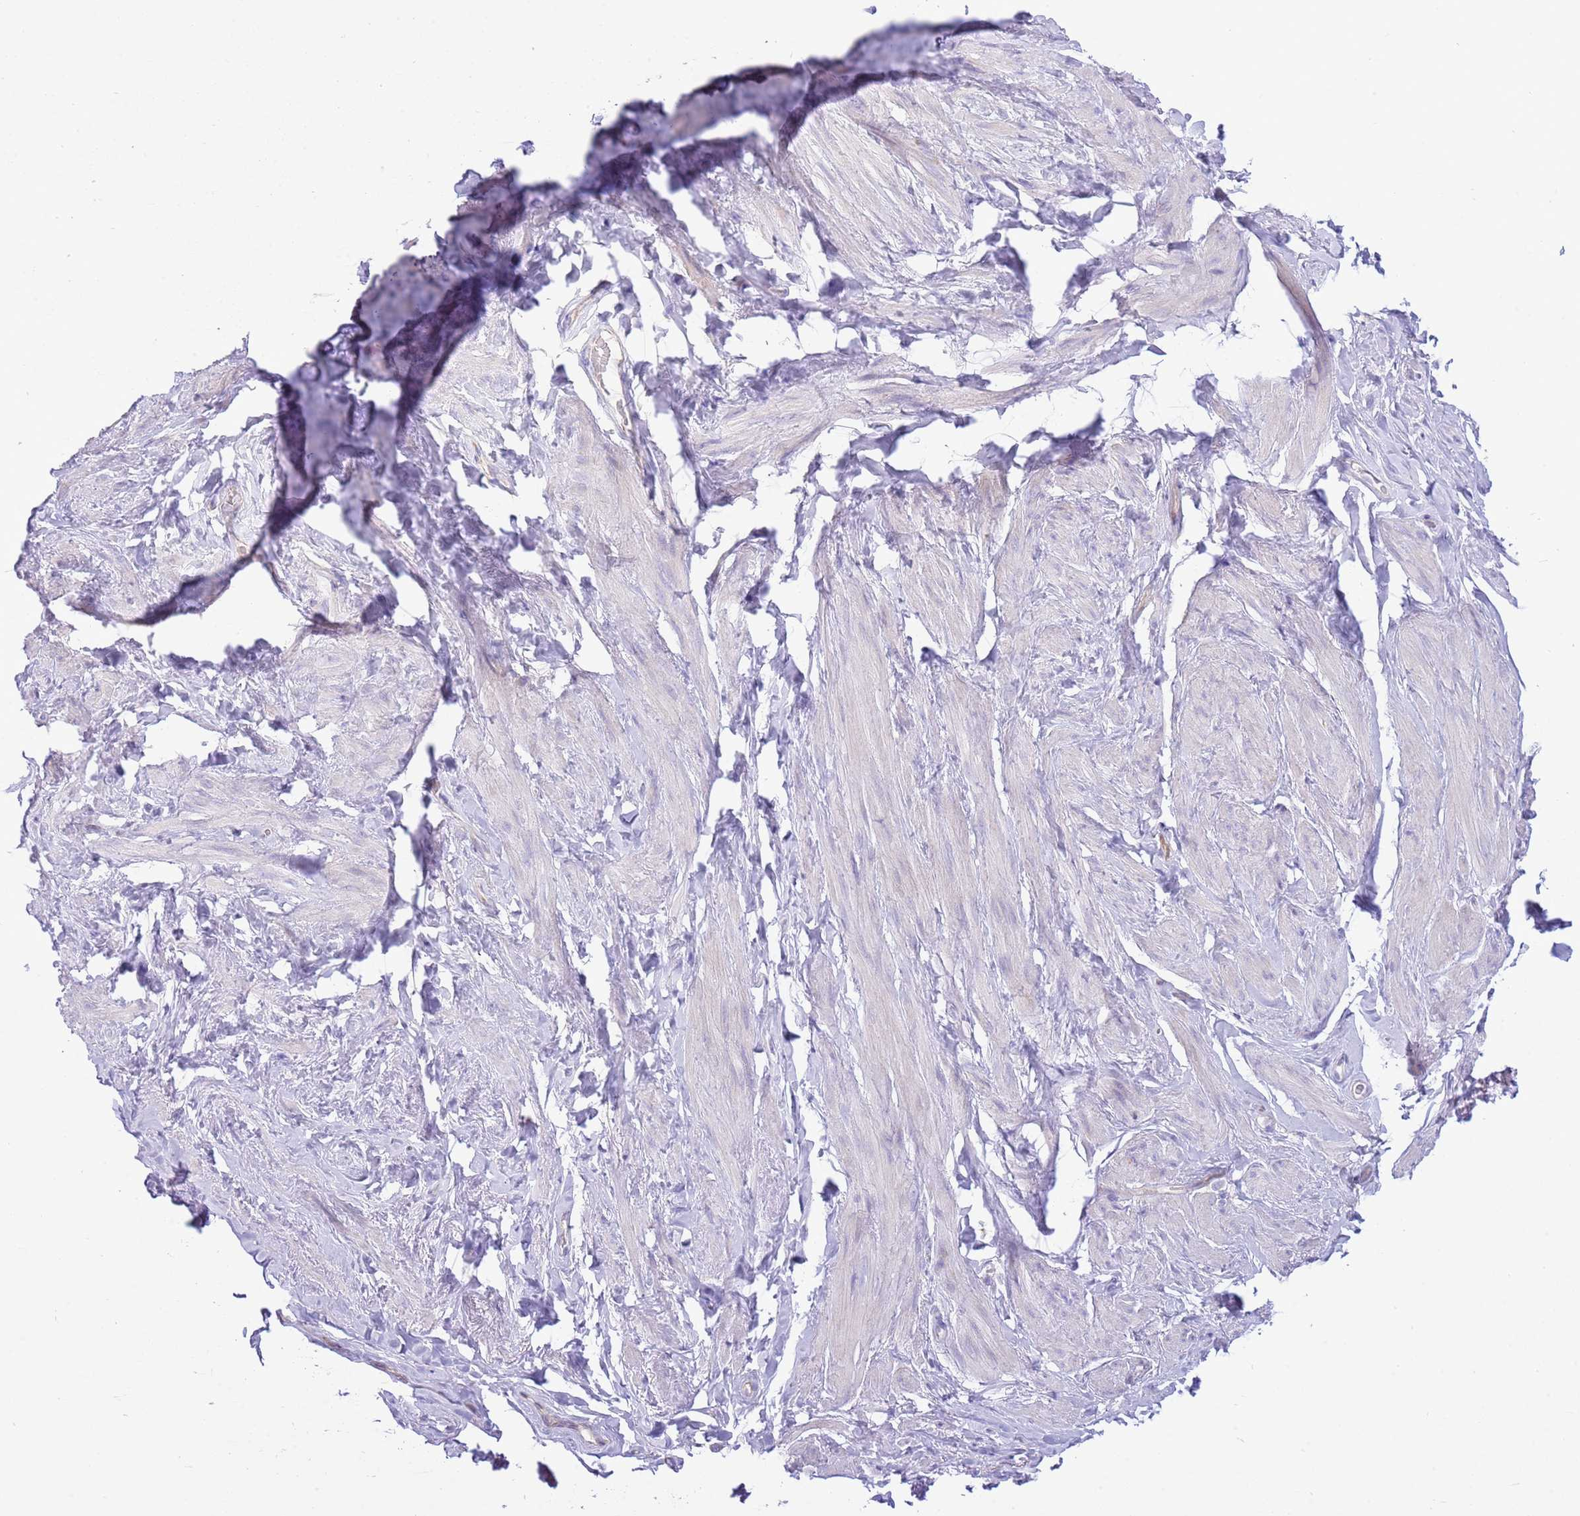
{"staining": {"intensity": "negative", "quantity": "none", "location": "none"}, "tissue": "smooth muscle", "cell_type": "Smooth muscle cells", "image_type": "normal", "snomed": [{"axis": "morphology", "description": "Normal tissue, NOS"}, {"axis": "topography", "description": "Smooth muscle"}, {"axis": "topography", "description": "Peripheral nerve tissue"}], "caption": "Normal smooth muscle was stained to show a protein in brown. There is no significant staining in smooth muscle cells. (DAB immunohistochemistry with hematoxylin counter stain).", "gene": "OAZ2", "patient": {"sex": "male", "age": 69}}